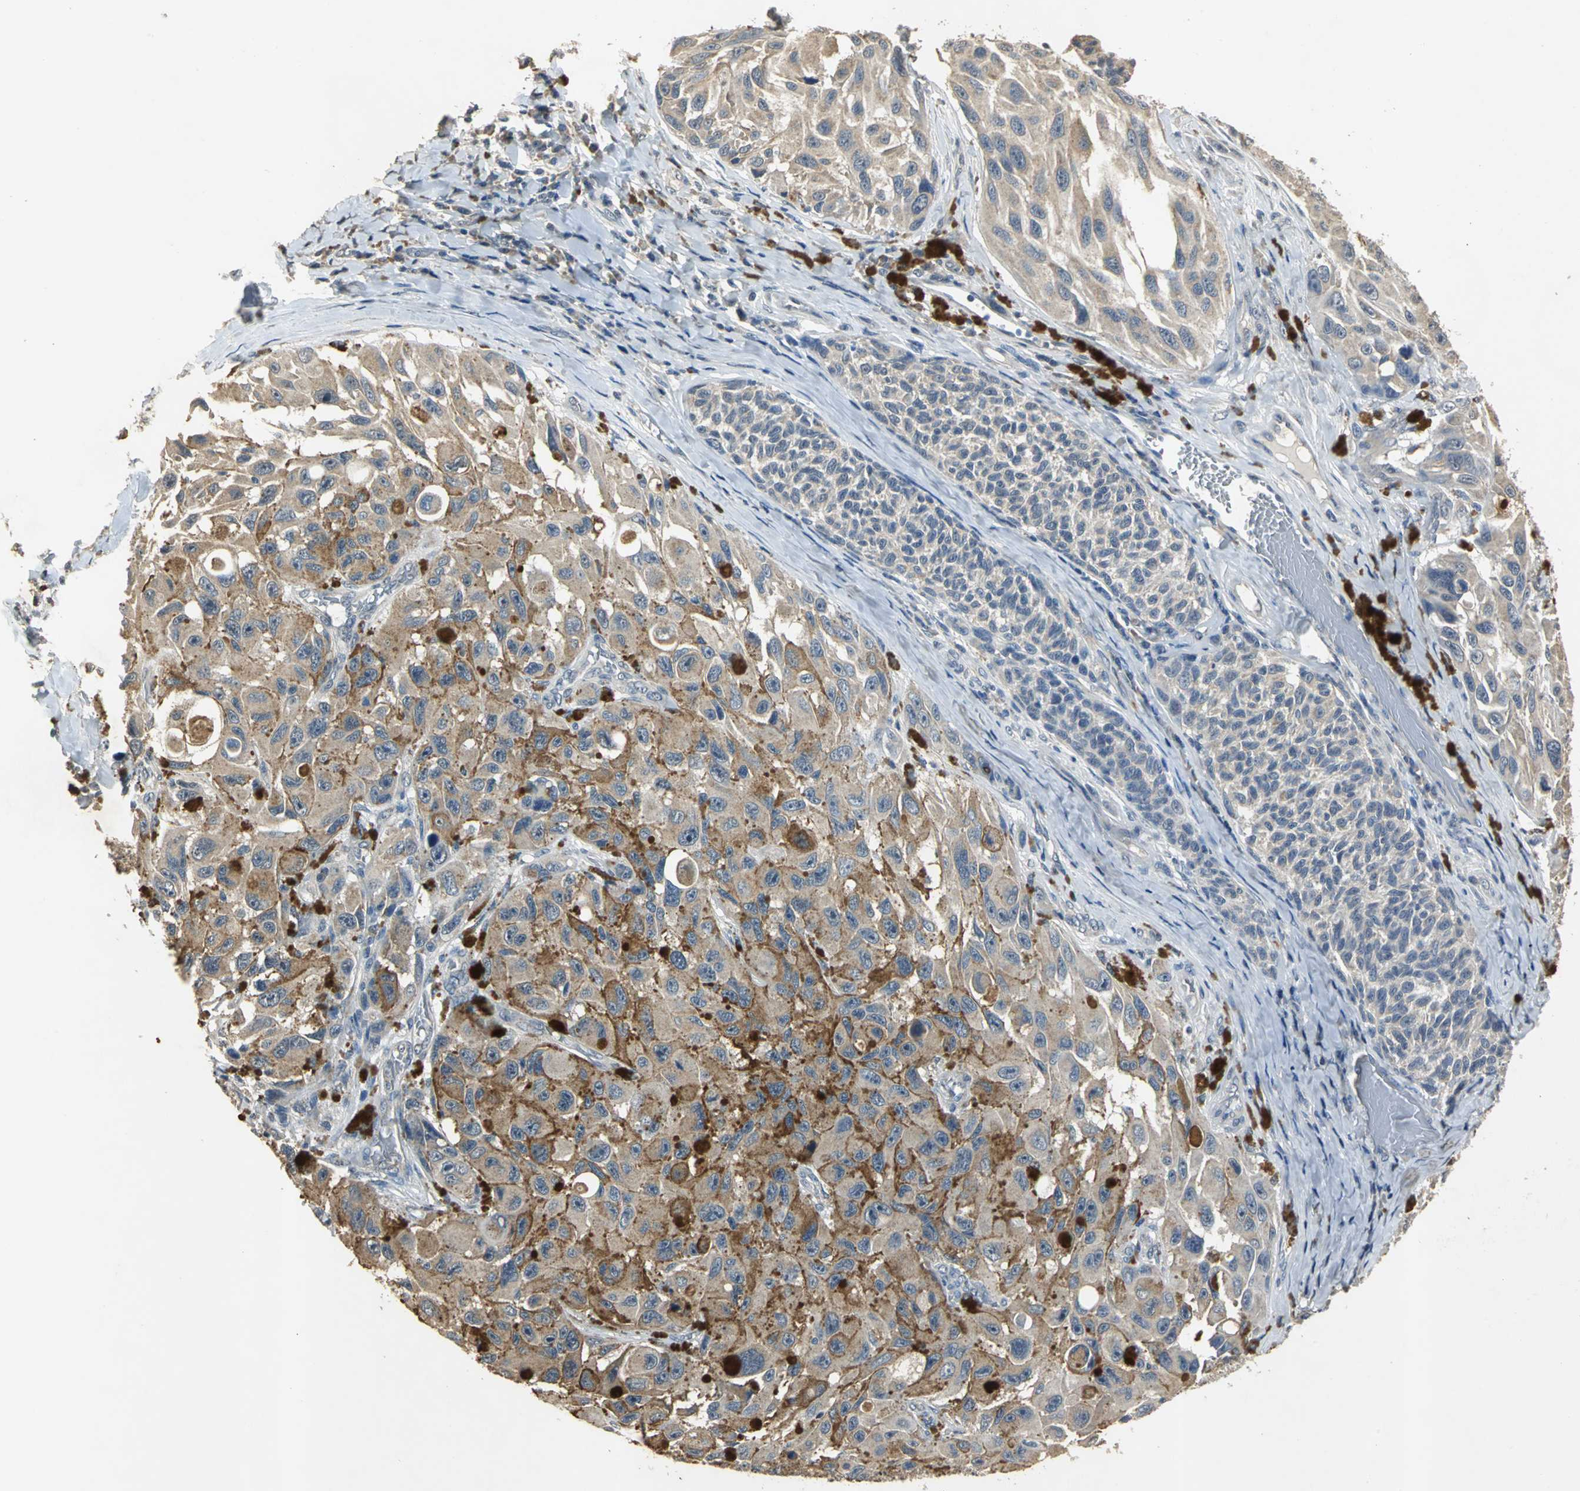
{"staining": {"intensity": "moderate", "quantity": ">75%", "location": "cytoplasmic/membranous"}, "tissue": "melanoma", "cell_type": "Tumor cells", "image_type": "cancer", "snomed": [{"axis": "morphology", "description": "Malignant melanoma, NOS"}, {"axis": "topography", "description": "Skin"}], "caption": "Protein expression by IHC demonstrates moderate cytoplasmic/membranous expression in approximately >75% of tumor cells in malignant melanoma. (brown staining indicates protein expression, while blue staining denotes nuclei).", "gene": "OCLN", "patient": {"sex": "female", "age": 73}}